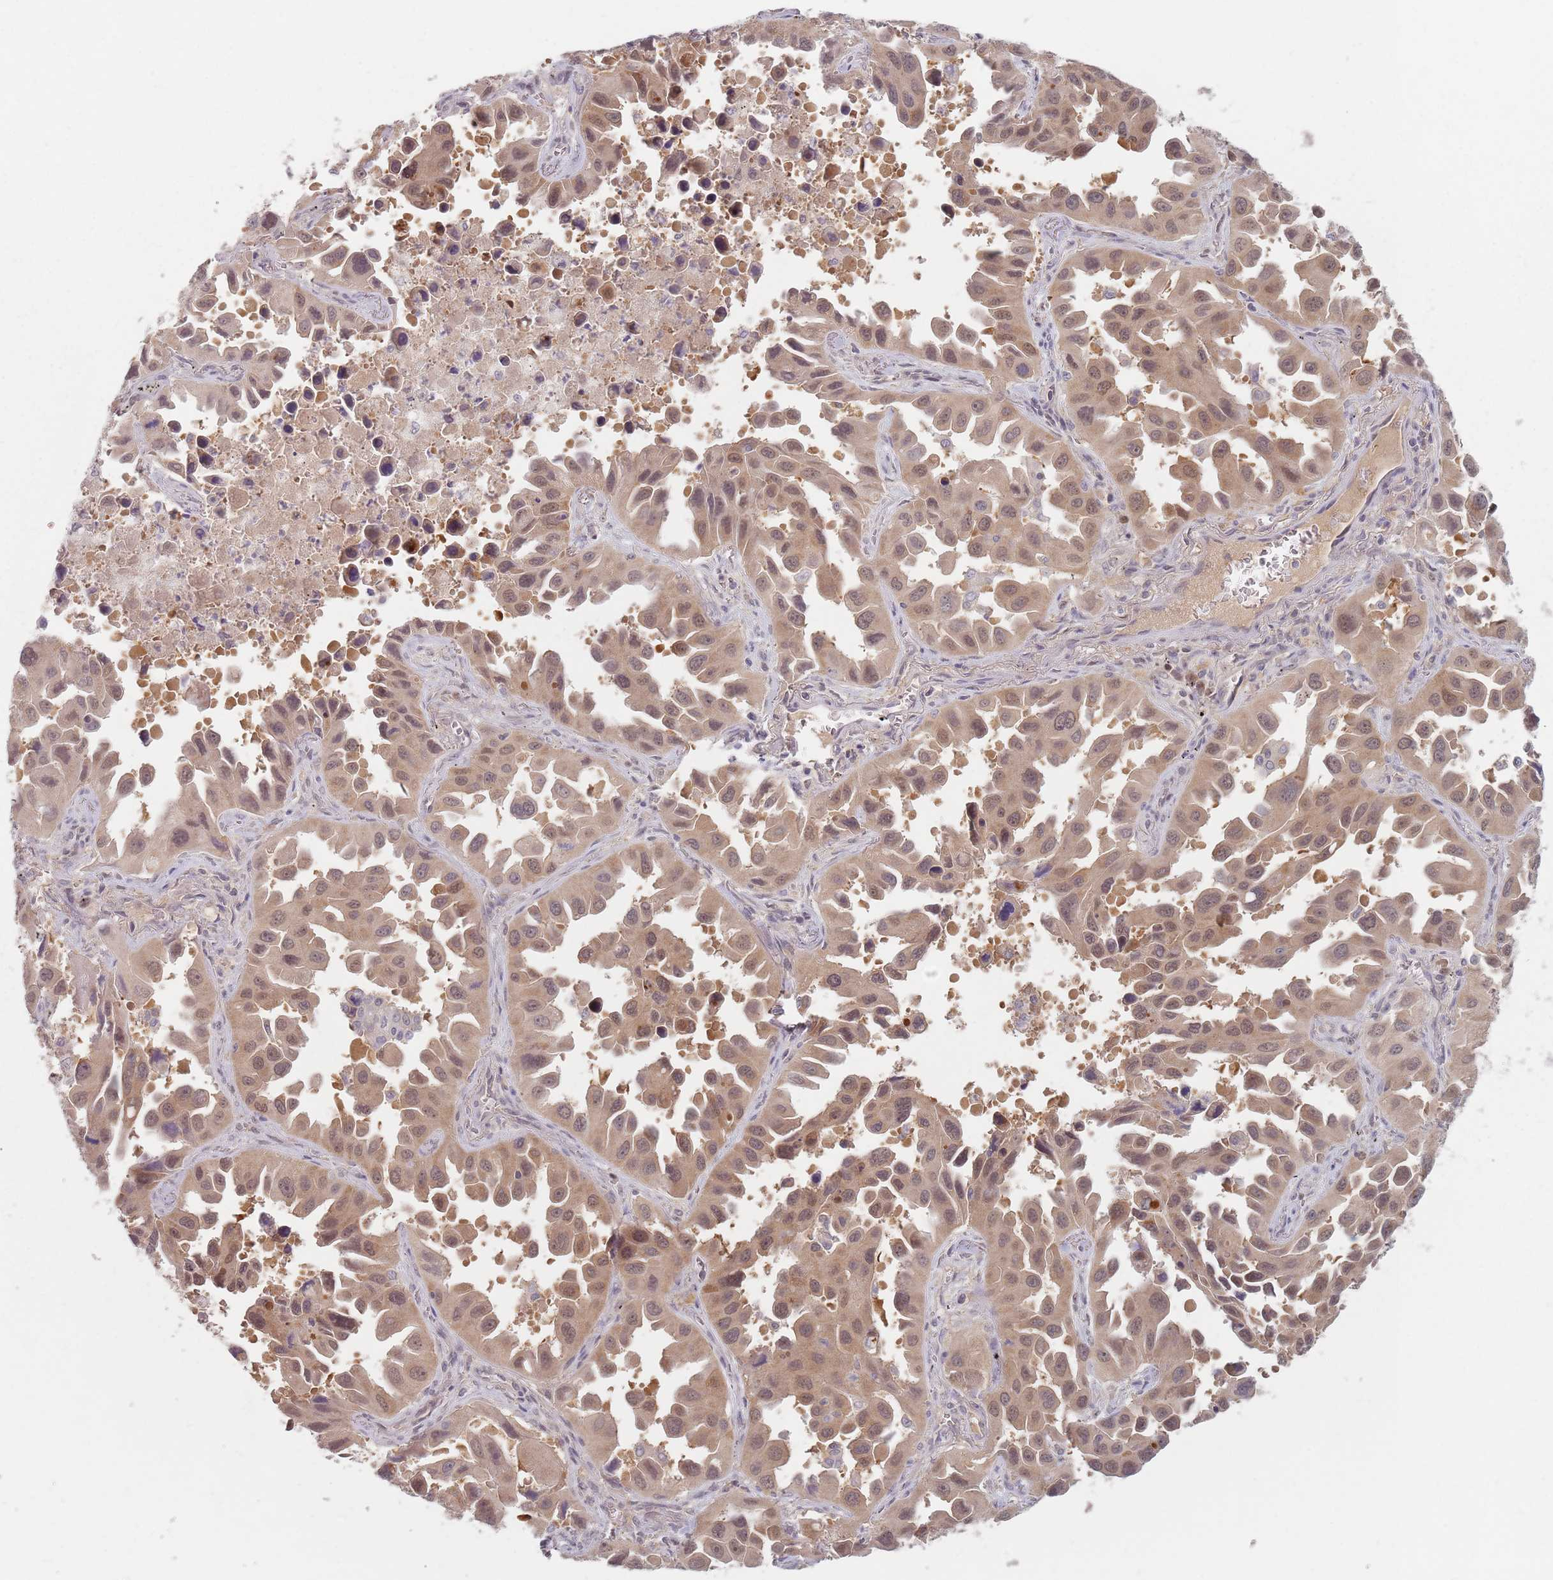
{"staining": {"intensity": "weak", "quantity": "25%-75%", "location": "cytoplasmic/membranous,nuclear"}, "tissue": "lung cancer", "cell_type": "Tumor cells", "image_type": "cancer", "snomed": [{"axis": "morphology", "description": "Adenocarcinoma, NOS"}, {"axis": "topography", "description": "Lung"}], "caption": "There is low levels of weak cytoplasmic/membranous and nuclear positivity in tumor cells of lung adenocarcinoma, as demonstrated by immunohistochemical staining (brown color).", "gene": "NAXE", "patient": {"sex": "male", "age": 66}}